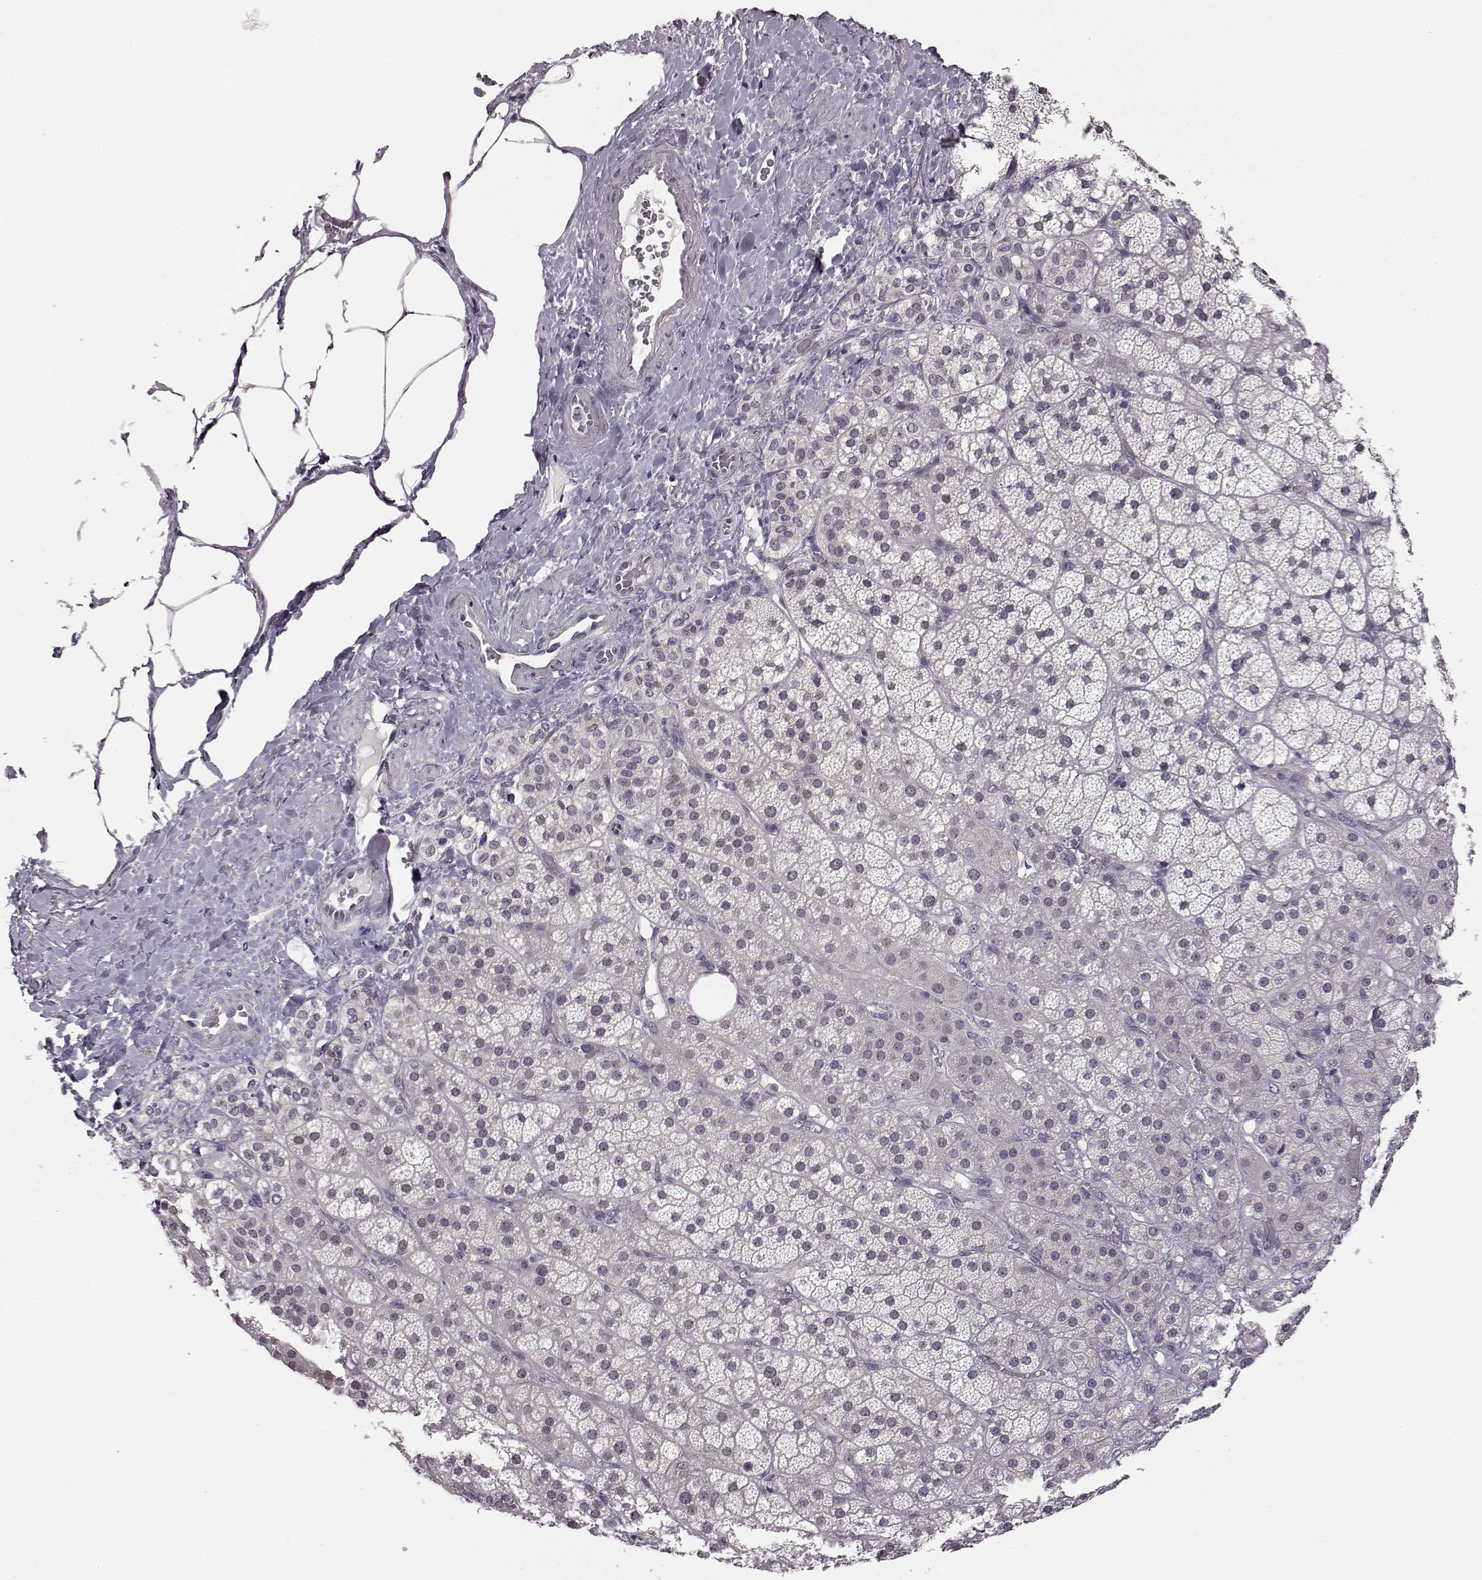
{"staining": {"intensity": "negative", "quantity": "none", "location": "none"}, "tissue": "adrenal gland", "cell_type": "Glandular cells", "image_type": "normal", "snomed": [{"axis": "morphology", "description": "Normal tissue, NOS"}, {"axis": "topography", "description": "Adrenal gland"}], "caption": "Immunohistochemistry of benign human adrenal gland shows no expression in glandular cells. Nuclei are stained in blue.", "gene": "C10orf62", "patient": {"sex": "male", "age": 57}}